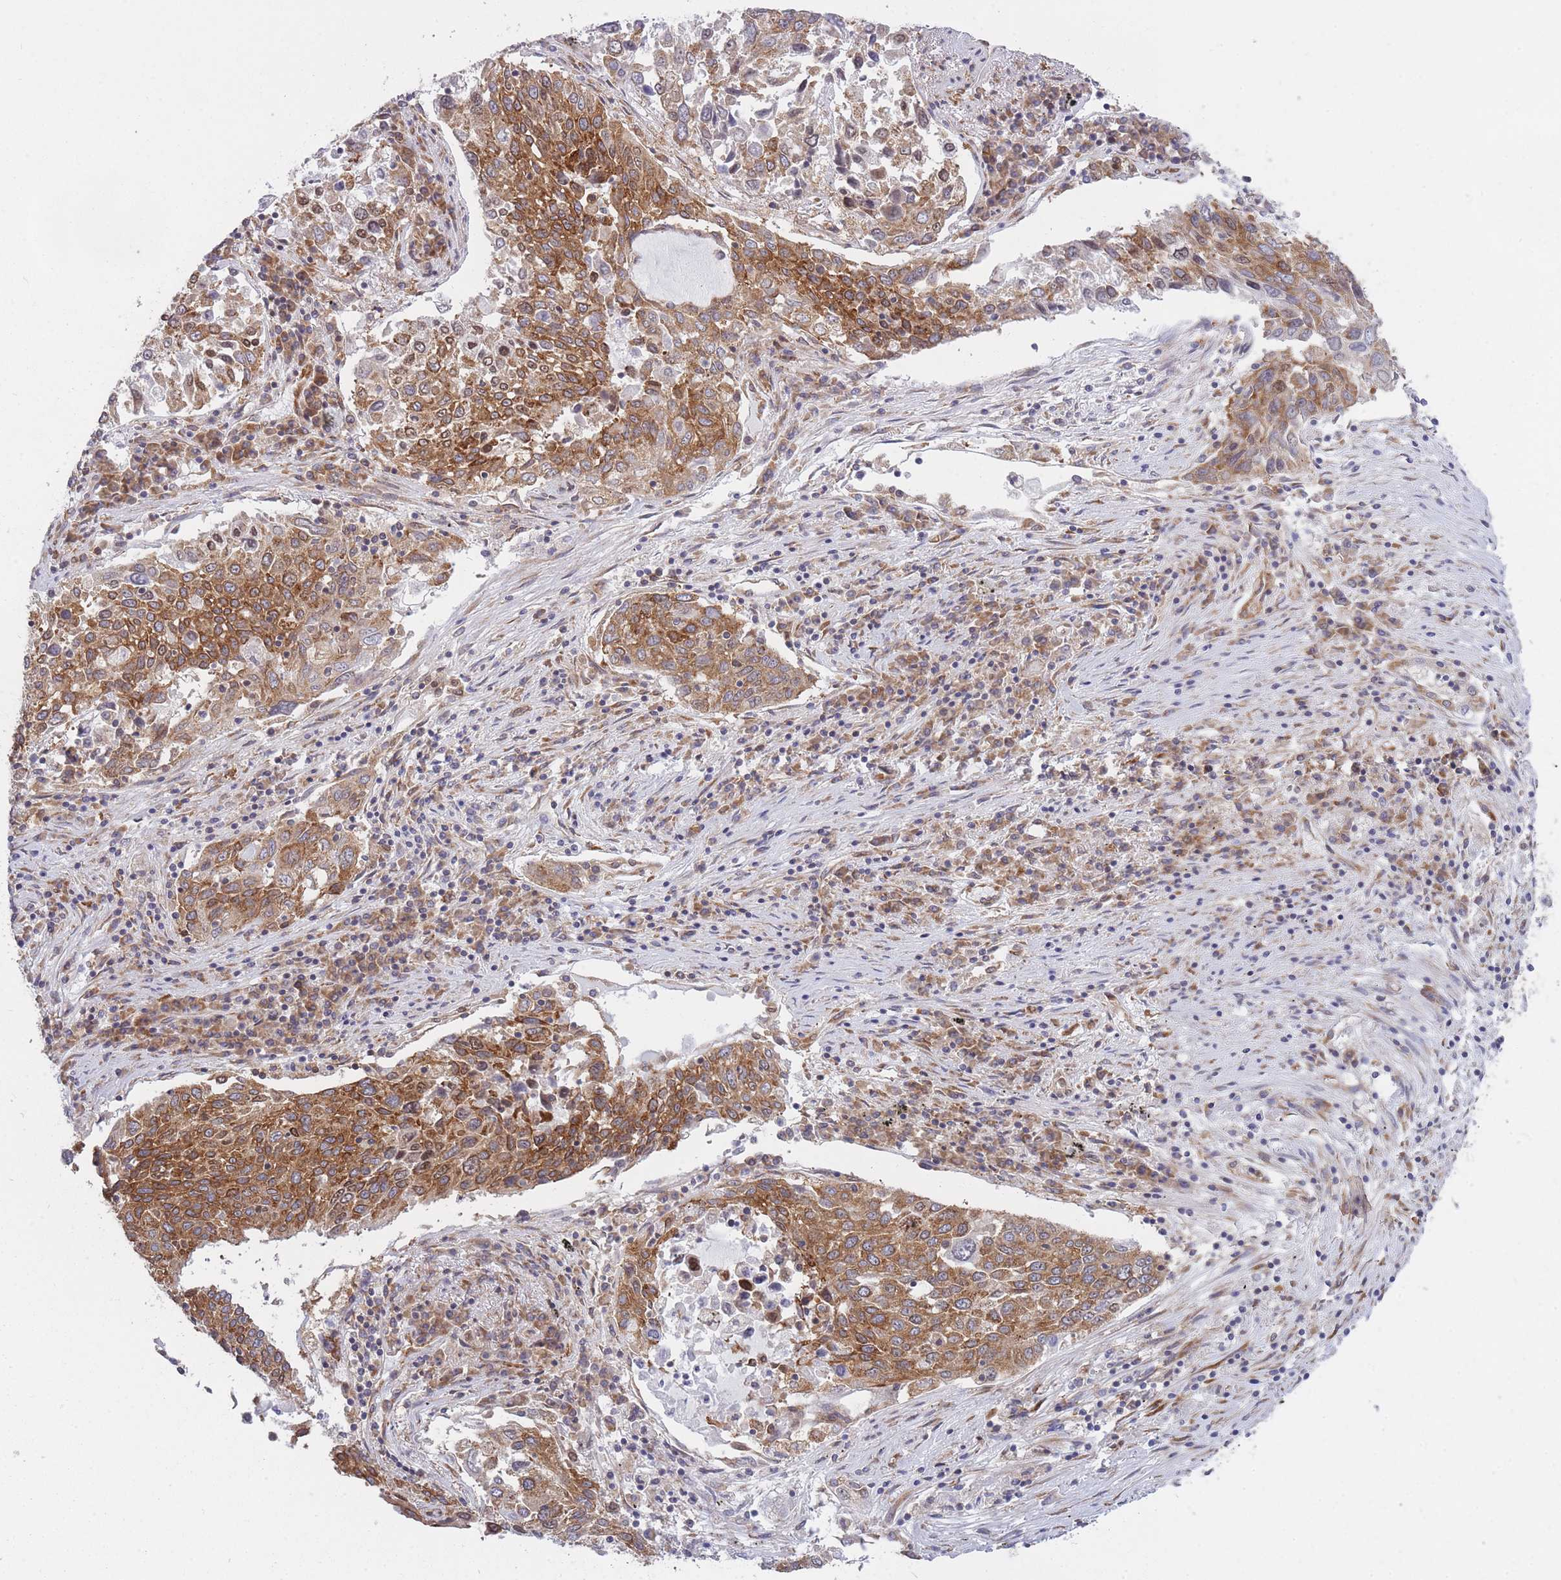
{"staining": {"intensity": "moderate", "quantity": ">75%", "location": "cytoplasmic/membranous"}, "tissue": "lung cancer", "cell_type": "Tumor cells", "image_type": "cancer", "snomed": [{"axis": "morphology", "description": "Squamous cell carcinoma, NOS"}, {"axis": "topography", "description": "Lung"}], "caption": "The micrograph displays immunohistochemical staining of lung squamous cell carcinoma. There is moderate cytoplasmic/membranous staining is present in approximately >75% of tumor cells. The protein of interest is stained brown, and the nuclei are stained in blue (DAB IHC with brightfield microscopy, high magnification).", "gene": "CCDC124", "patient": {"sex": "male", "age": 65}}